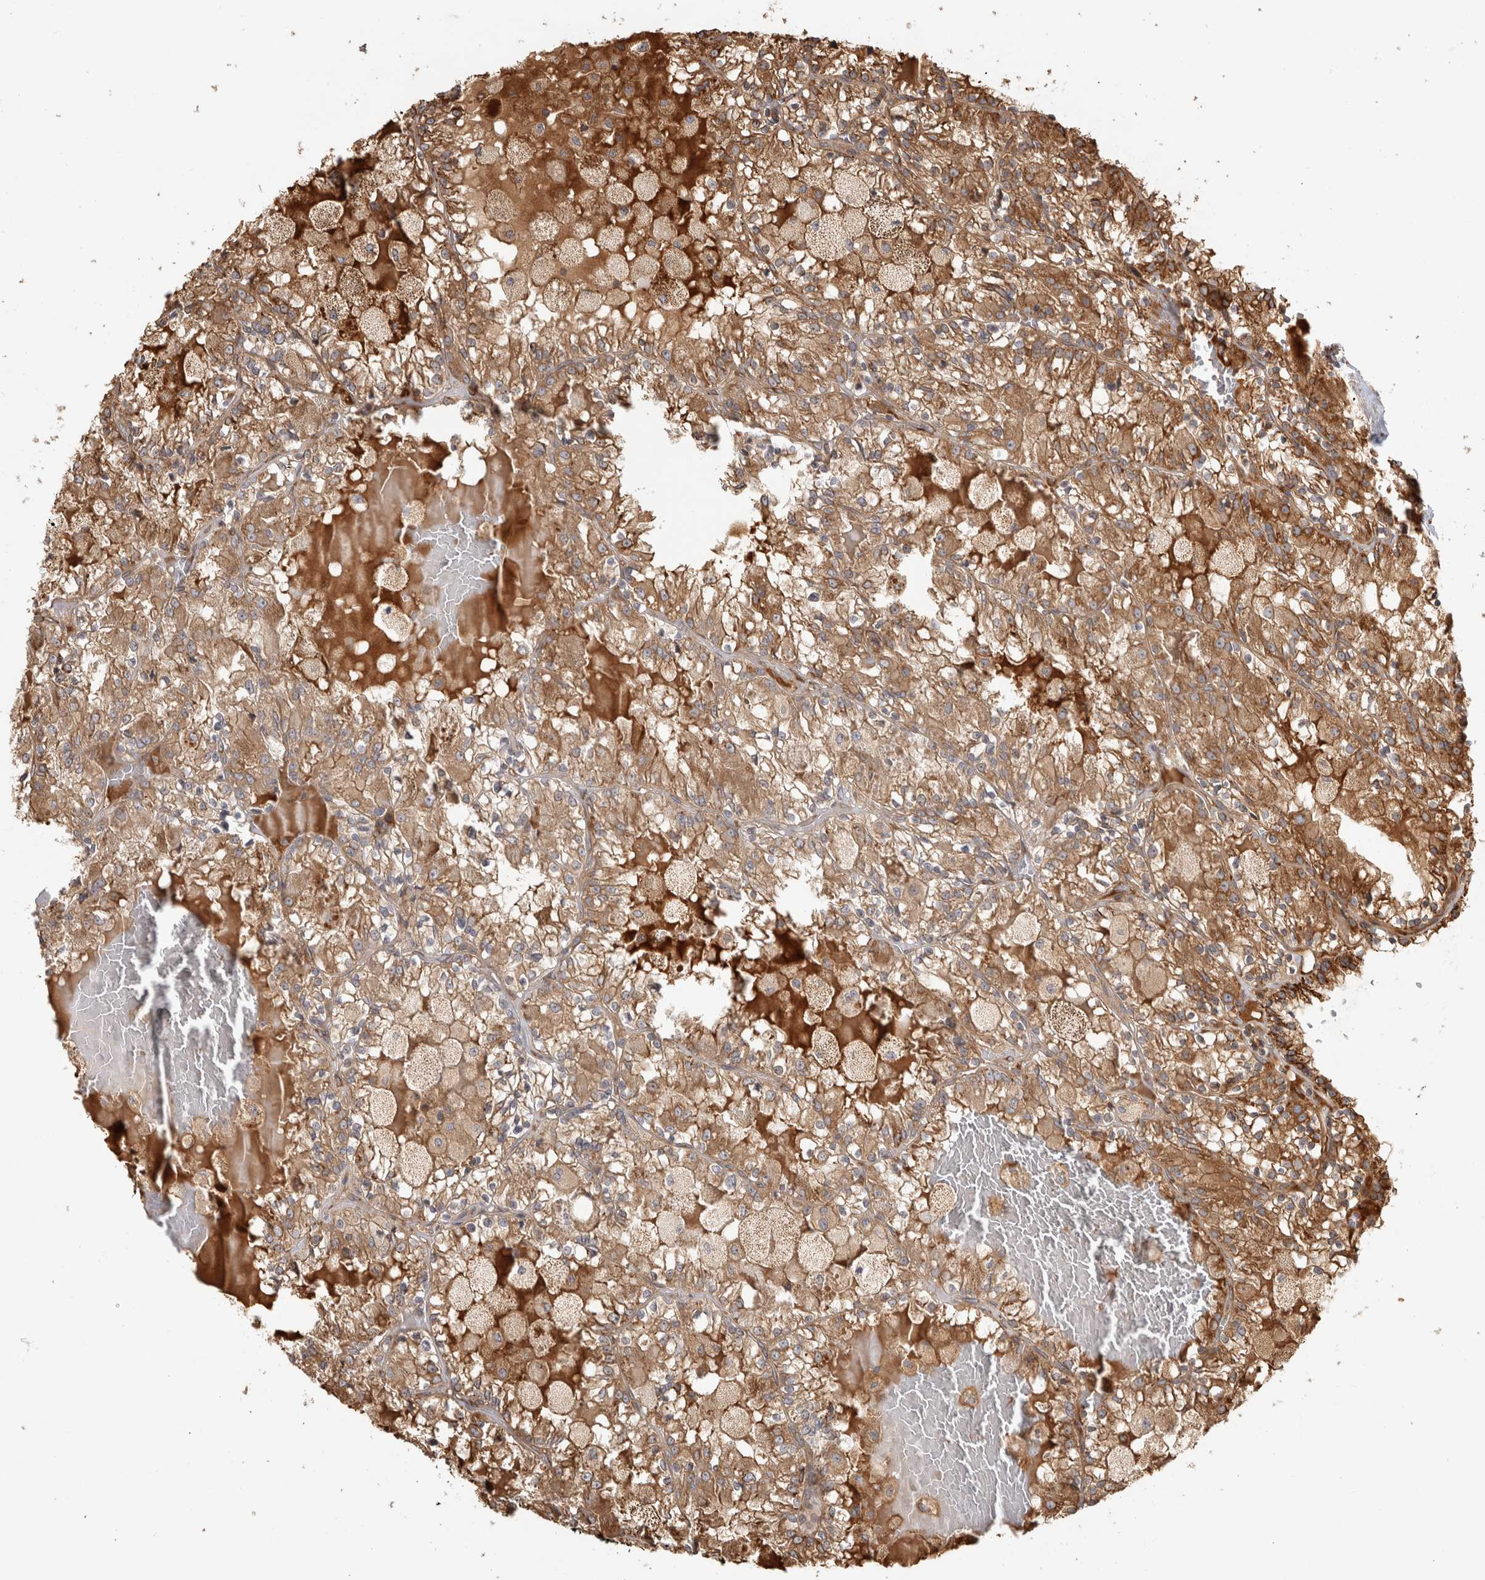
{"staining": {"intensity": "moderate", "quantity": ">75%", "location": "cytoplasmic/membranous"}, "tissue": "renal cancer", "cell_type": "Tumor cells", "image_type": "cancer", "snomed": [{"axis": "morphology", "description": "Adenocarcinoma, NOS"}, {"axis": "topography", "description": "Kidney"}], "caption": "Protein staining displays moderate cytoplasmic/membranous positivity in approximately >75% of tumor cells in renal cancer (adenocarcinoma).", "gene": "CAMSAP2", "patient": {"sex": "female", "age": 56}}